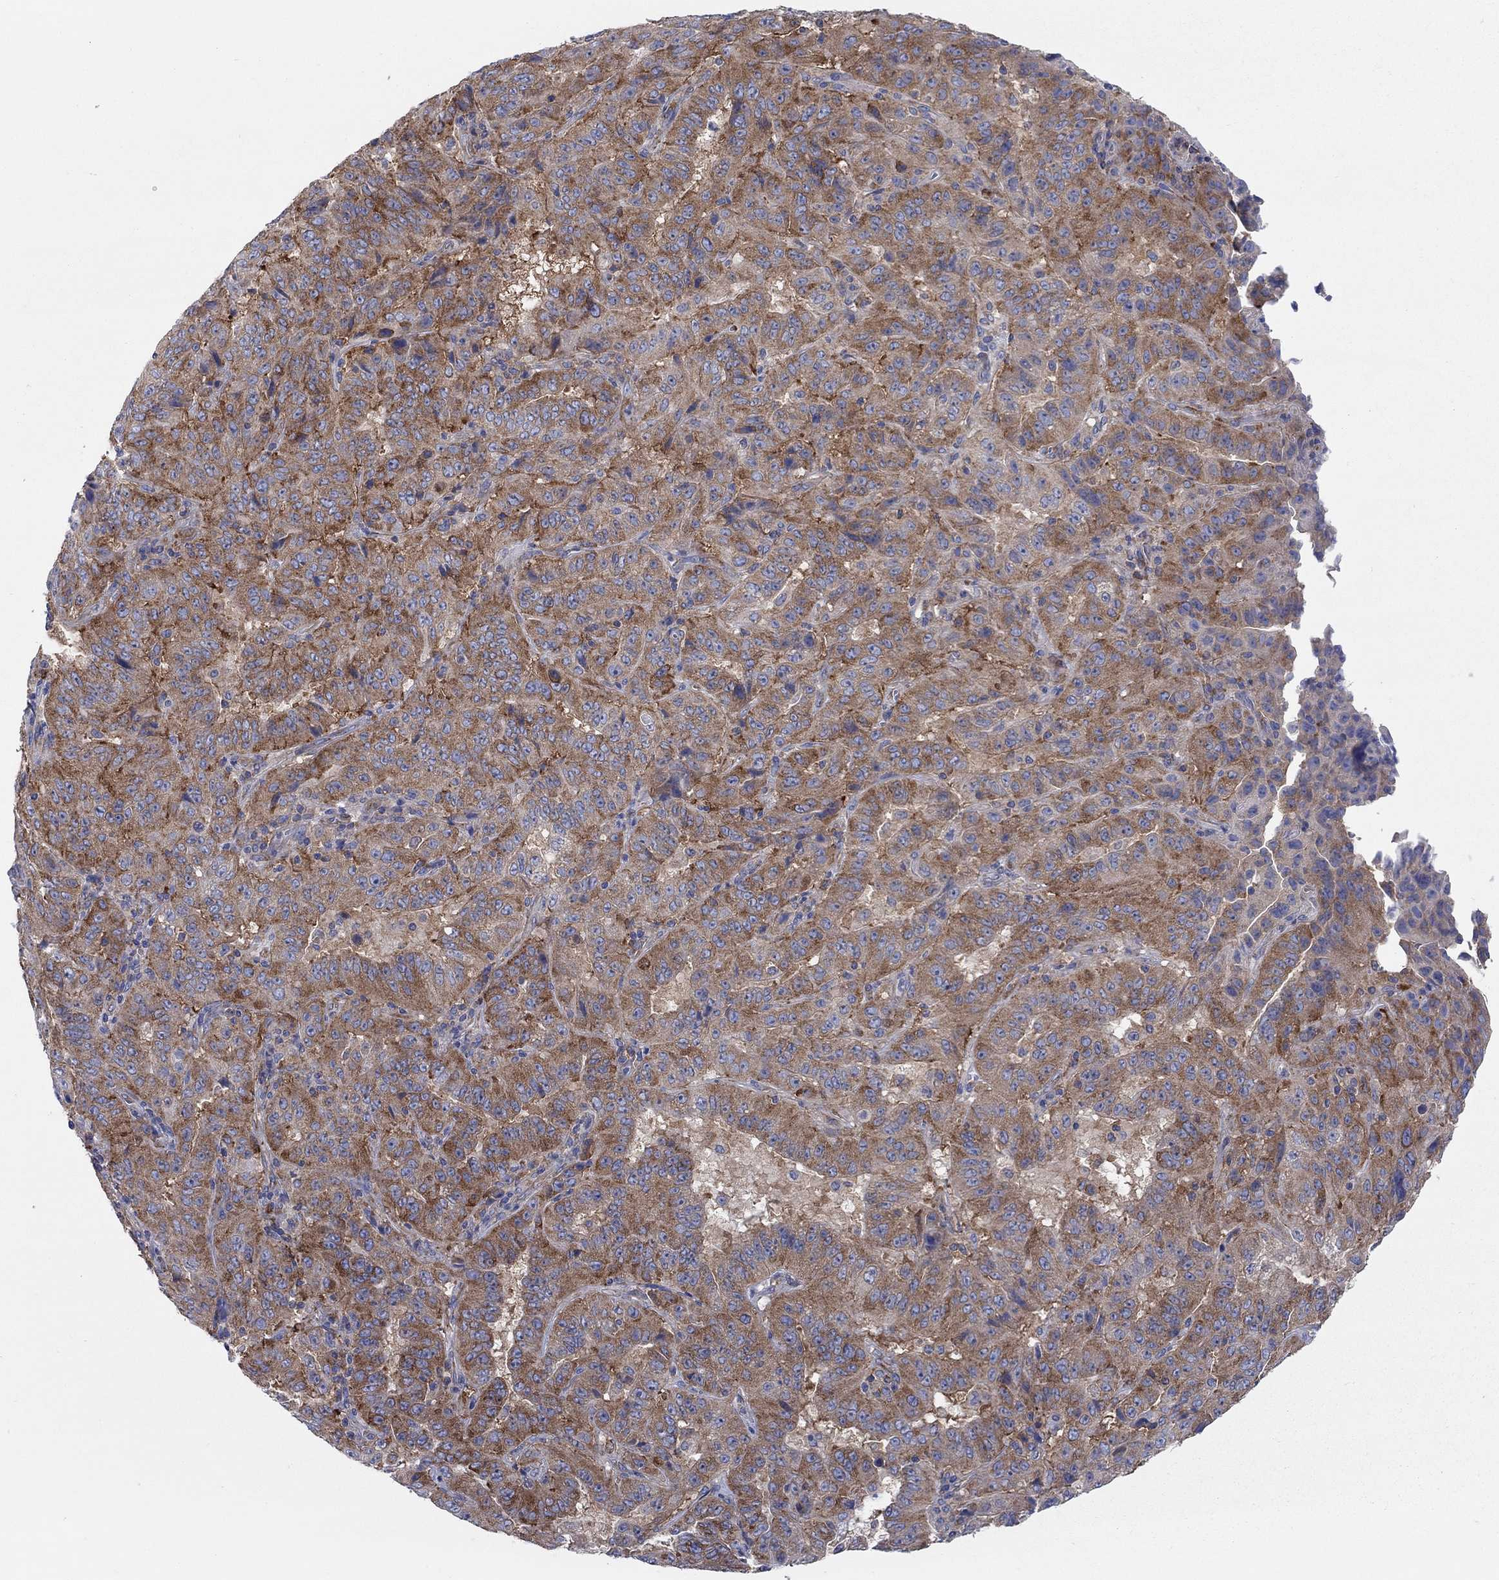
{"staining": {"intensity": "strong", "quantity": "25%-75%", "location": "cytoplasmic/membranous"}, "tissue": "pancreatic cancer", "cell_type": "Tumor cells", "image_type": "cancer", "snomed": [{"axis": "morphology", "description": "Adenocarcinoma, NOS"}, {"axis": "topography", "description": "Pancreas"}], "caption": "Tumor cells reveal high levels of strong cytoplasmic/membranous staining in approximately 25%-75% of cells in human pancreatic cancer.", "gene": "TMEM59", "patient": {"sex": "male", "age": 63}}